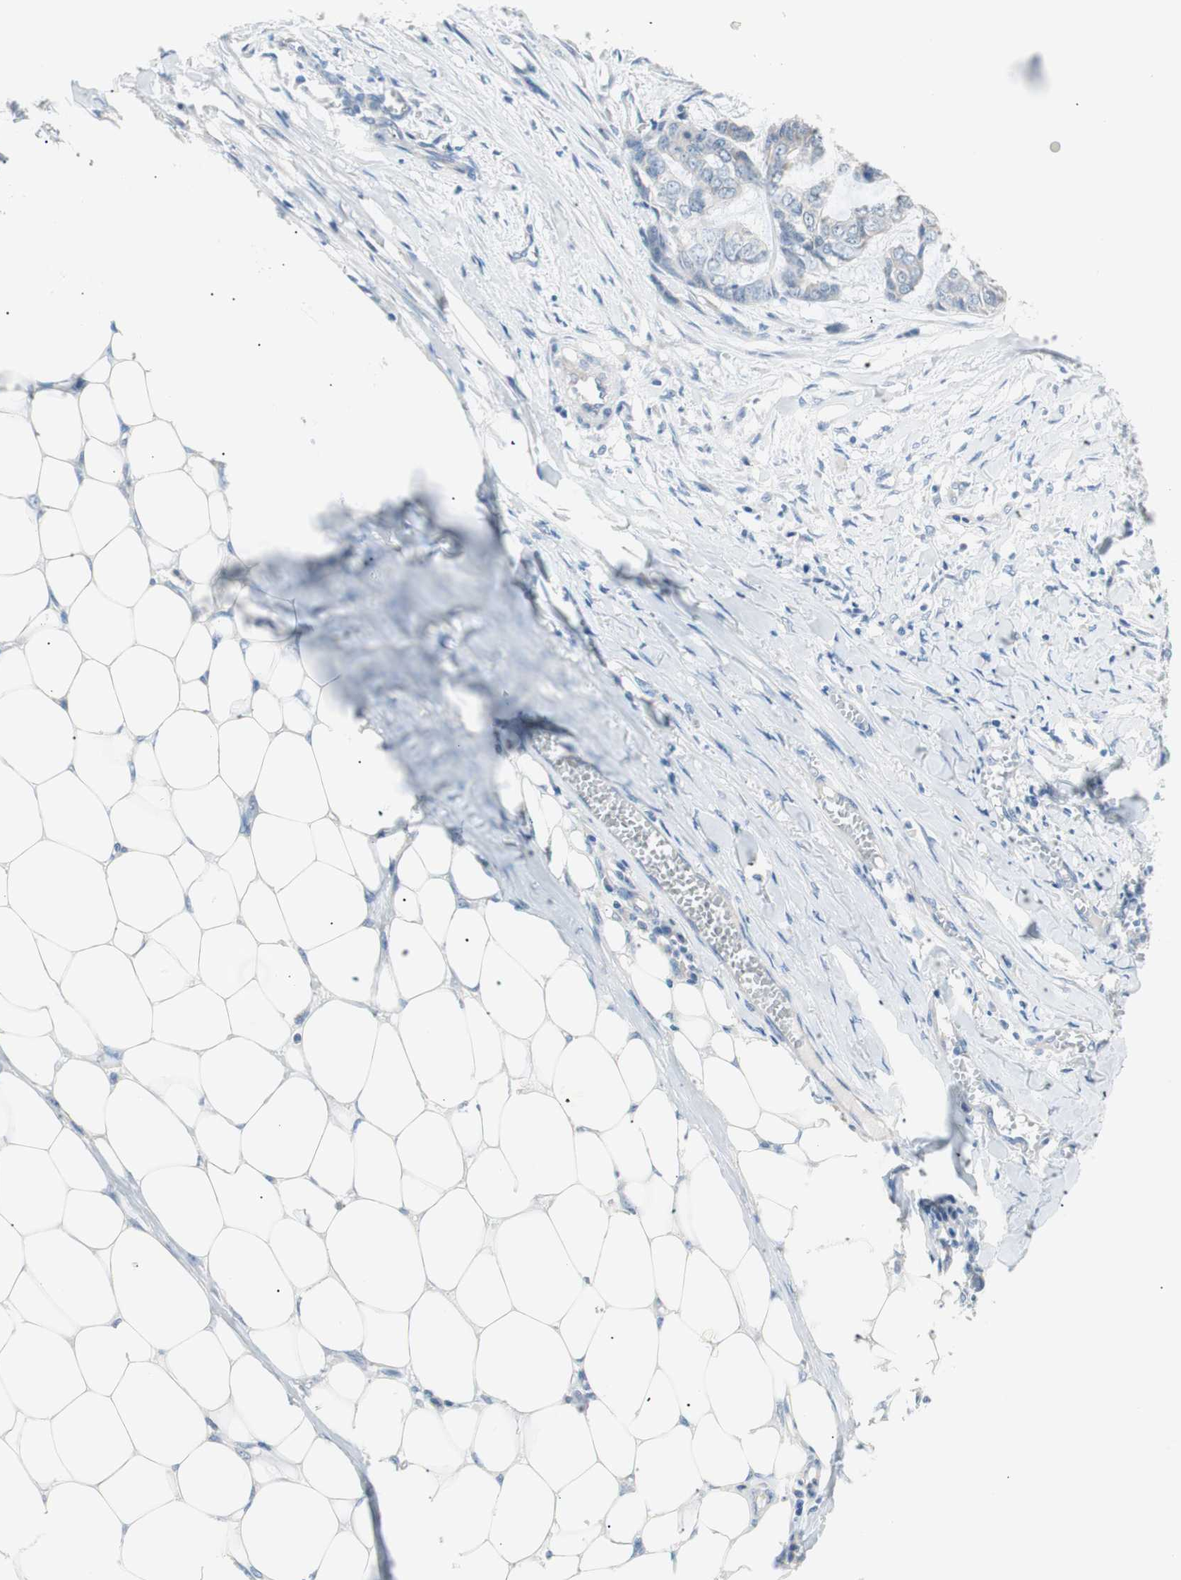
{"staining": {"intensity": "negative", "quantity": "none", "location": "none"}, "tissue": "skin cancer", "cell_type": "Tumor cells", "image_type": "cancer", "snomed": [{"axis": "morphology", "description": "Basal cell carcinoma"}, {"axis": "topography", "description": "Skin"}], "caption": "This is an immunohistochemistry (IHC) photomicrograph of skin basal cell carcinoma. There is no staining in tumor cells.", "gene": "VIL1", "patient": {"sex": "female", "age": 64}}